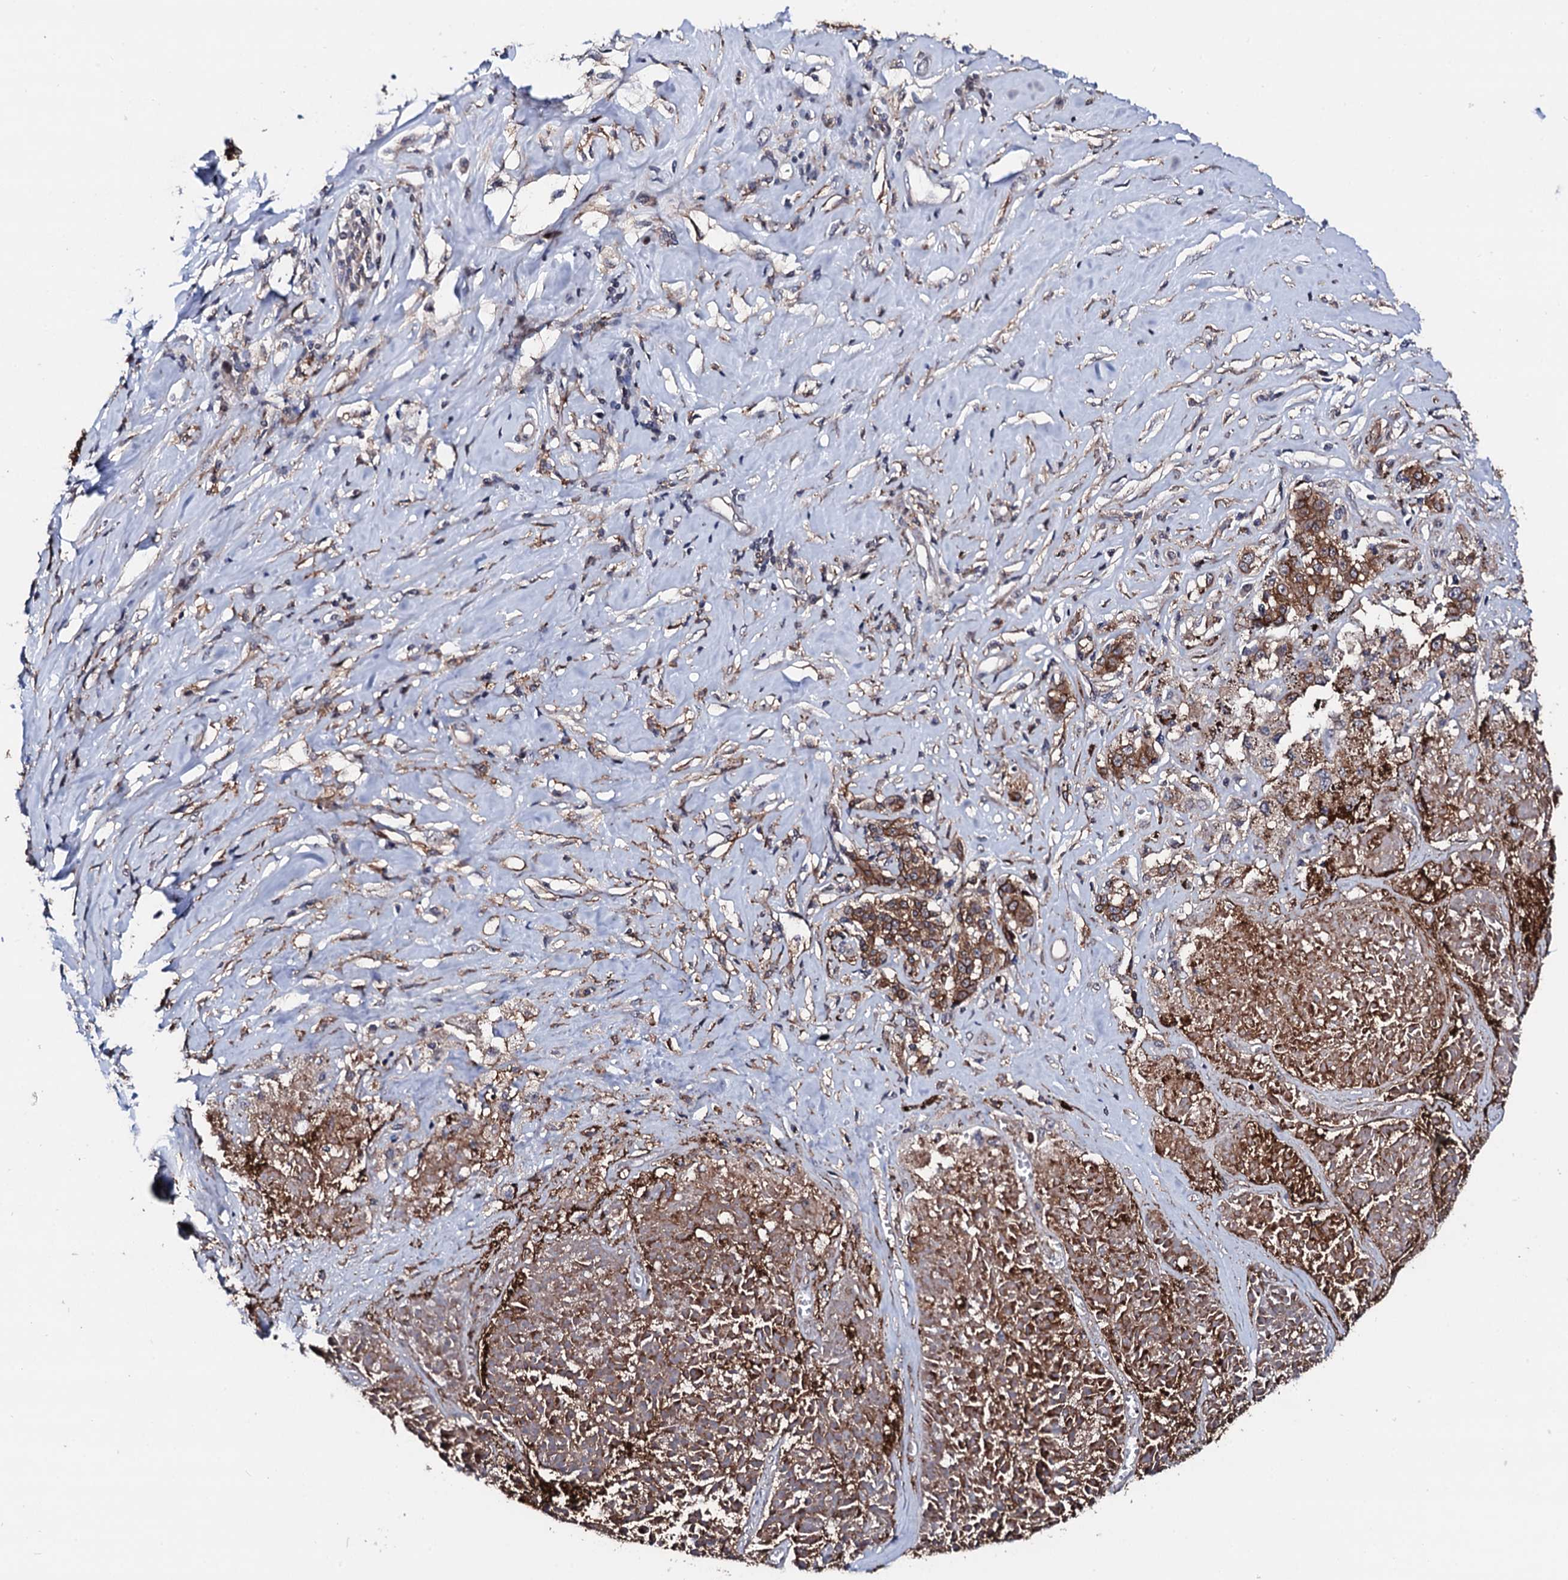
{"staining": {"intensity": "strong", "quantity": ">75%", "location": "cytoplasmic/membranous"}, "tissue": "melanoma", "cell_type": "Tumor cells", "image_type": "cancer", "snomed": [{"axis": "morphology", "description": "Malignant melanoma, NOS"}, {"axis": "topography", "description": "Skin"}], "caption": "This is a micrograph of immunohistochemistry staining of malignant melanoma, which shows strong expression in the cytoplasmic/membranous of tumor cells.", "gene": "EDC3", "patient": {"sex": "female", "age": 72}}